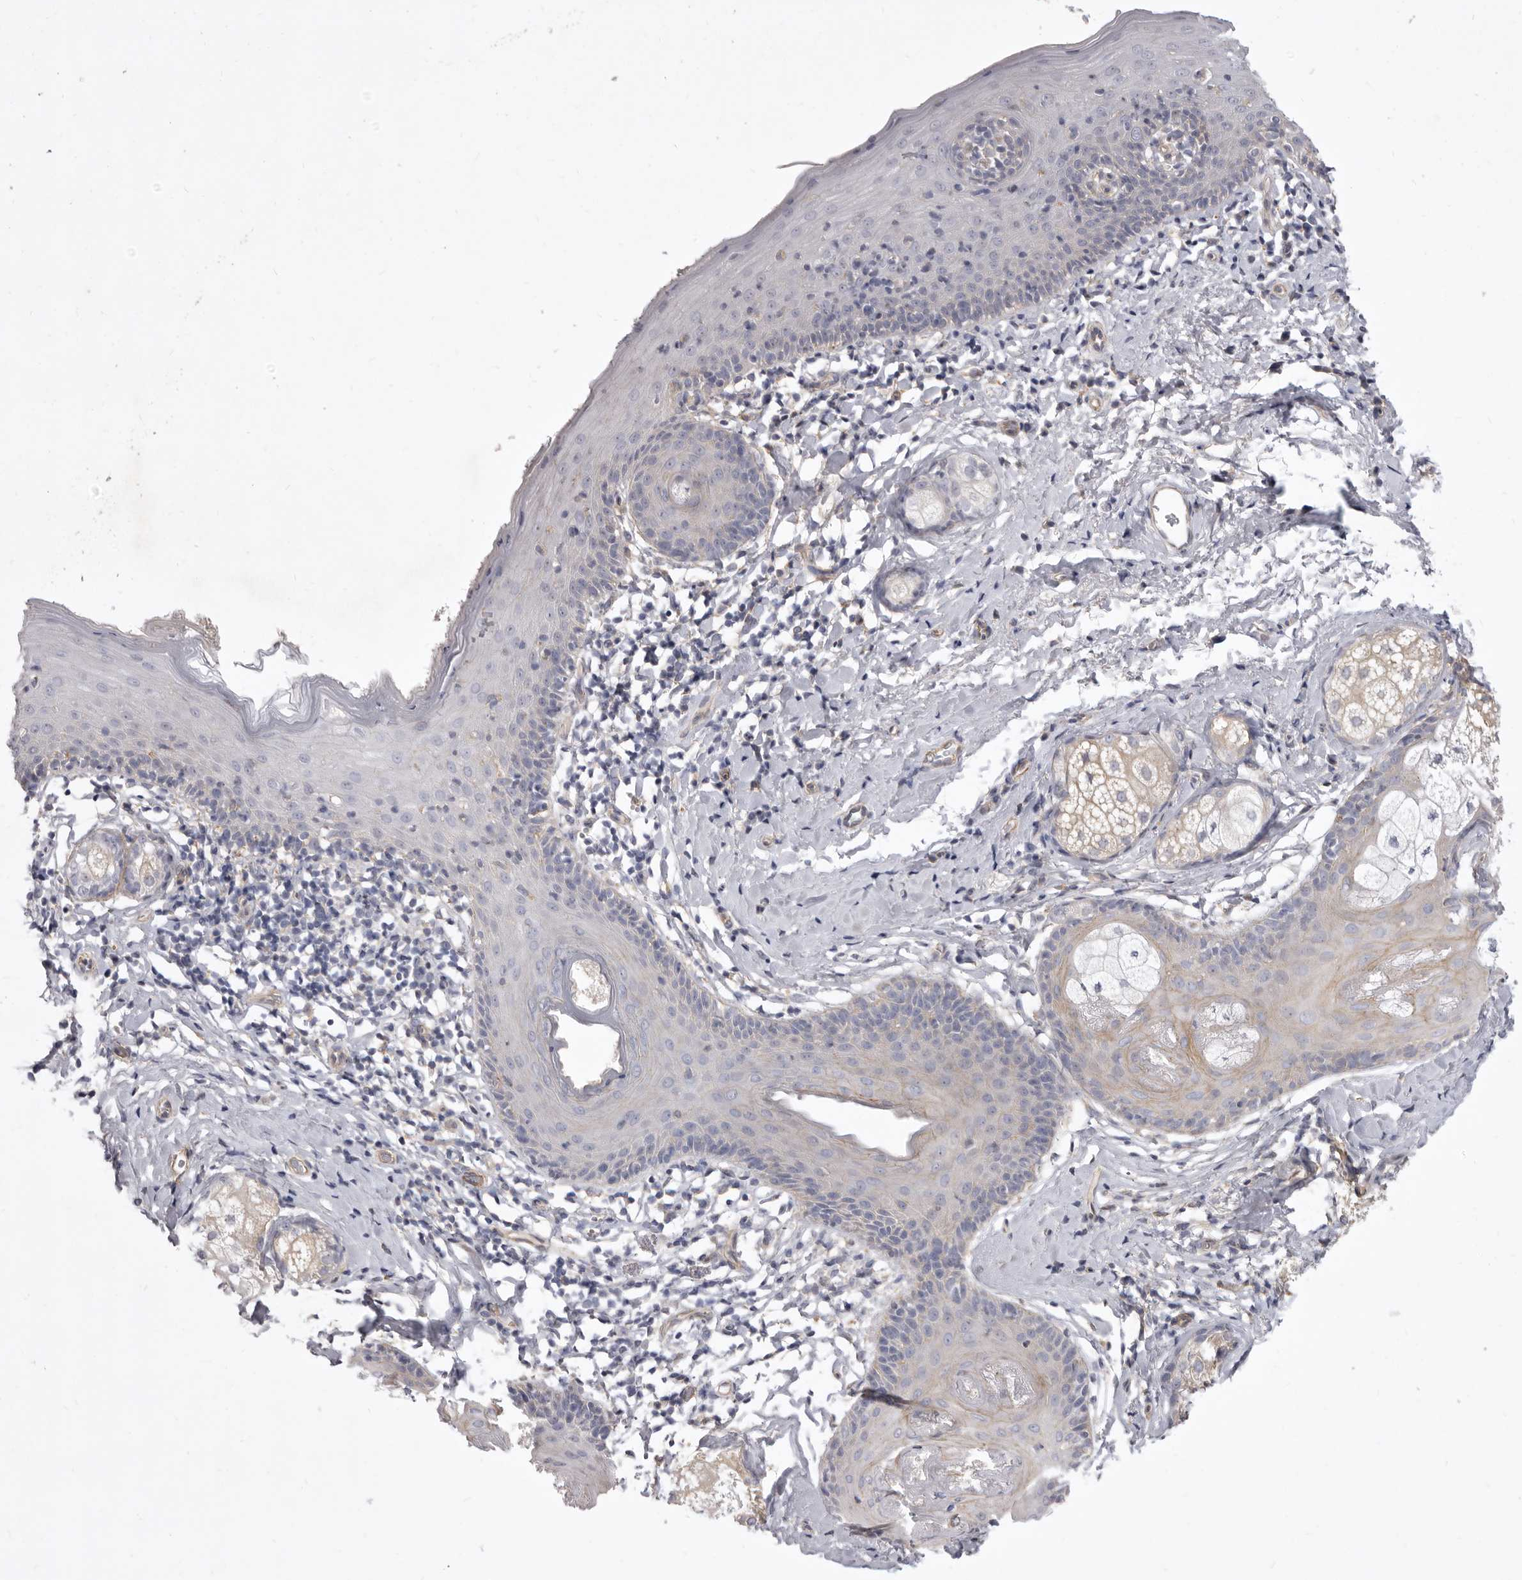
{"staining": {"intensity": "weak", "quantity": "<25%", "location": "cytoplasmic/membranous"}, "tissue": "skin", "cell_type": "Epidermal cells", "image_type": "normal", "snomed": [{"axis": "morphology", "description": "Normal tissue, NOS"}, {"axis": "topography", "description": "Vulva"}], "caption": "An immunohistochemistry (IHC) histopathology image of benign skin is shown. There is no staining in epidermal cells of skin.", "gene": "P2RX6", "patient": {"sex": "female", "age": 66}}